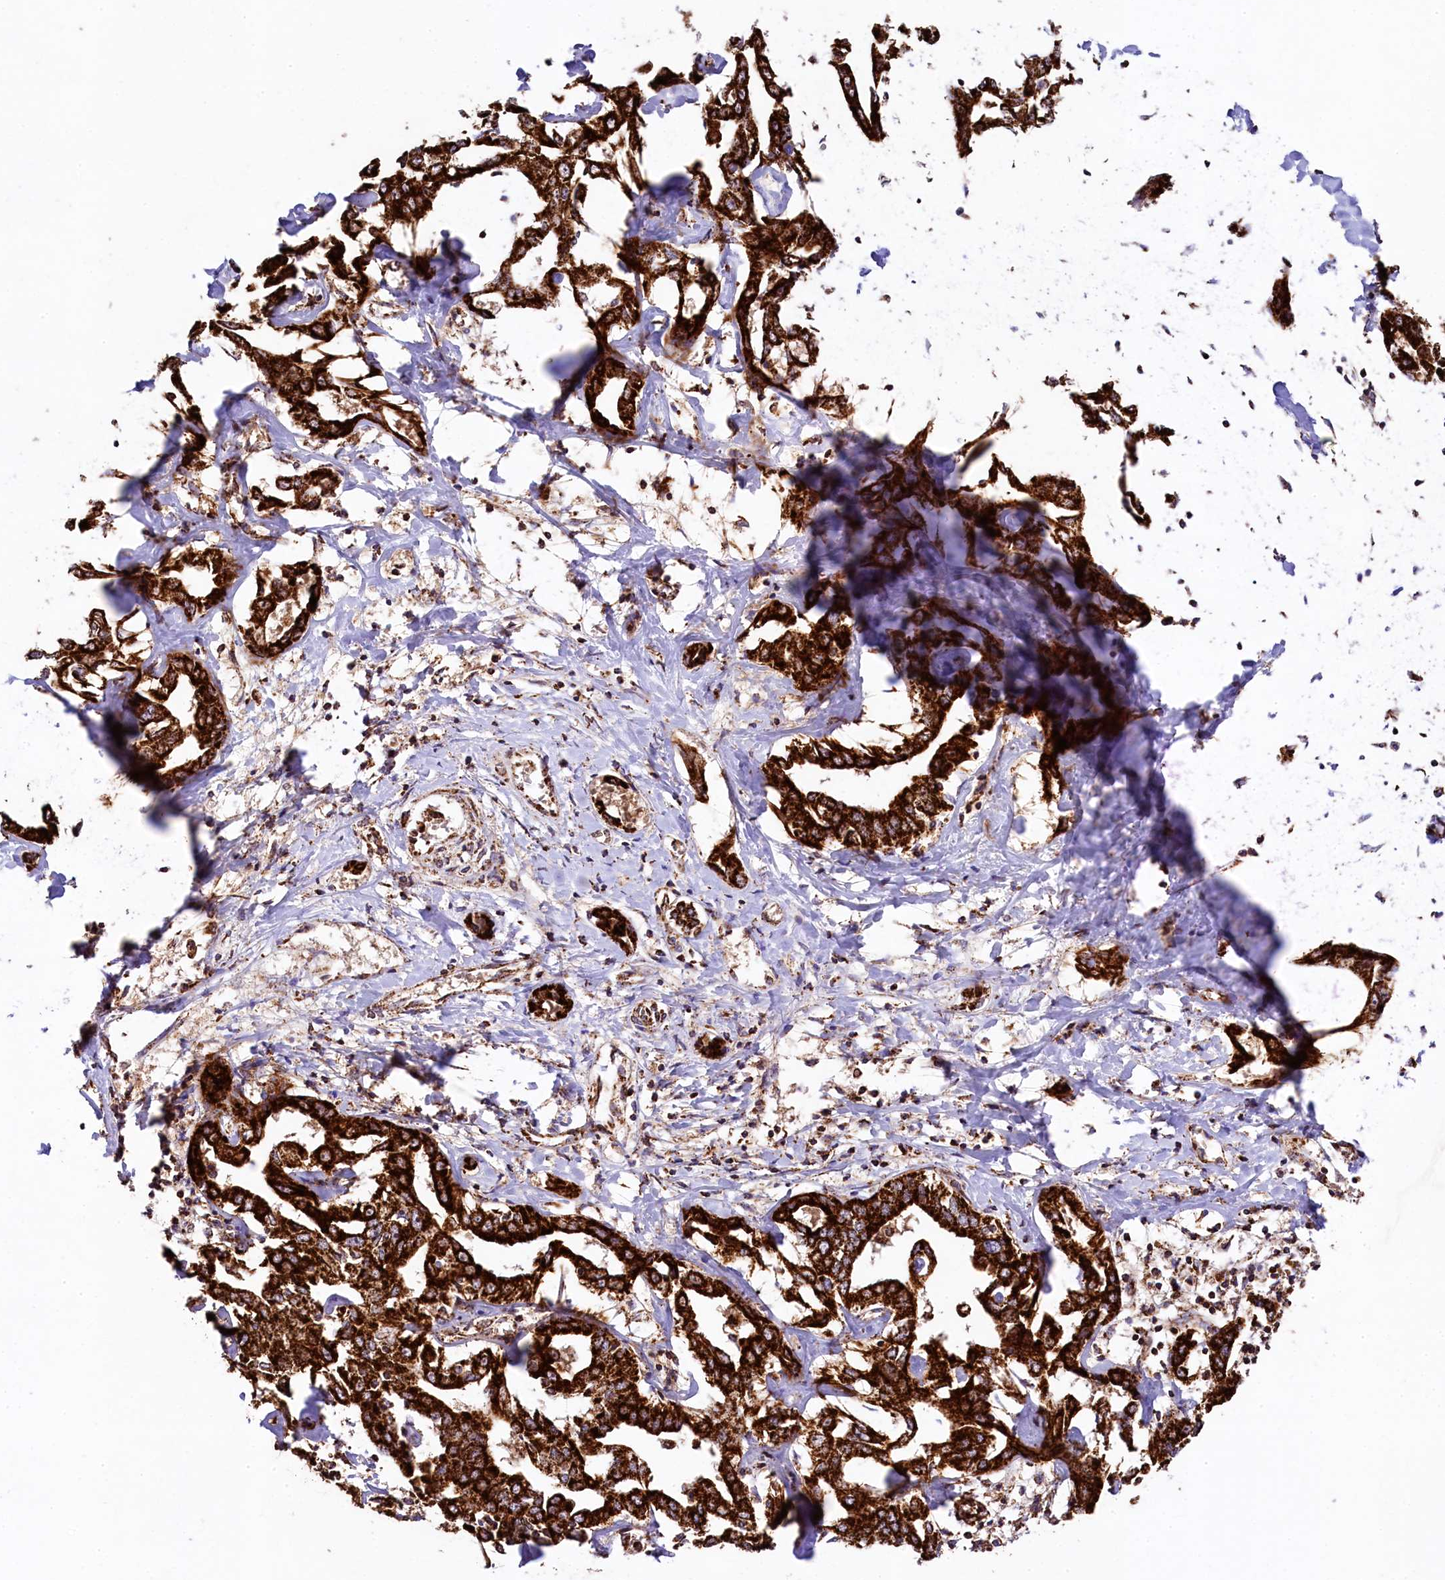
{"staining": {"intensity": "strong", "quantity": ">75%", "location": "cytoplasmic/membranous"}, "tissue": "liver cancer", "cell_type": "Tumor cells", "image_type": "cancer", "snomed": [{"axis": "morphology", "description": "Cholangiocarcinoma"}, {"axis": "topography", "description": "Liver"}], "caption": "Protein analysis of cholangiocarcinoma (liver) tissue demonstrates strong cytoplasmic/membranous staining in about >75% of tumor cells. Nuclei are stained in blue.", "gene": "CLYBL", "patient": {"sex": "male", "age": 59}}